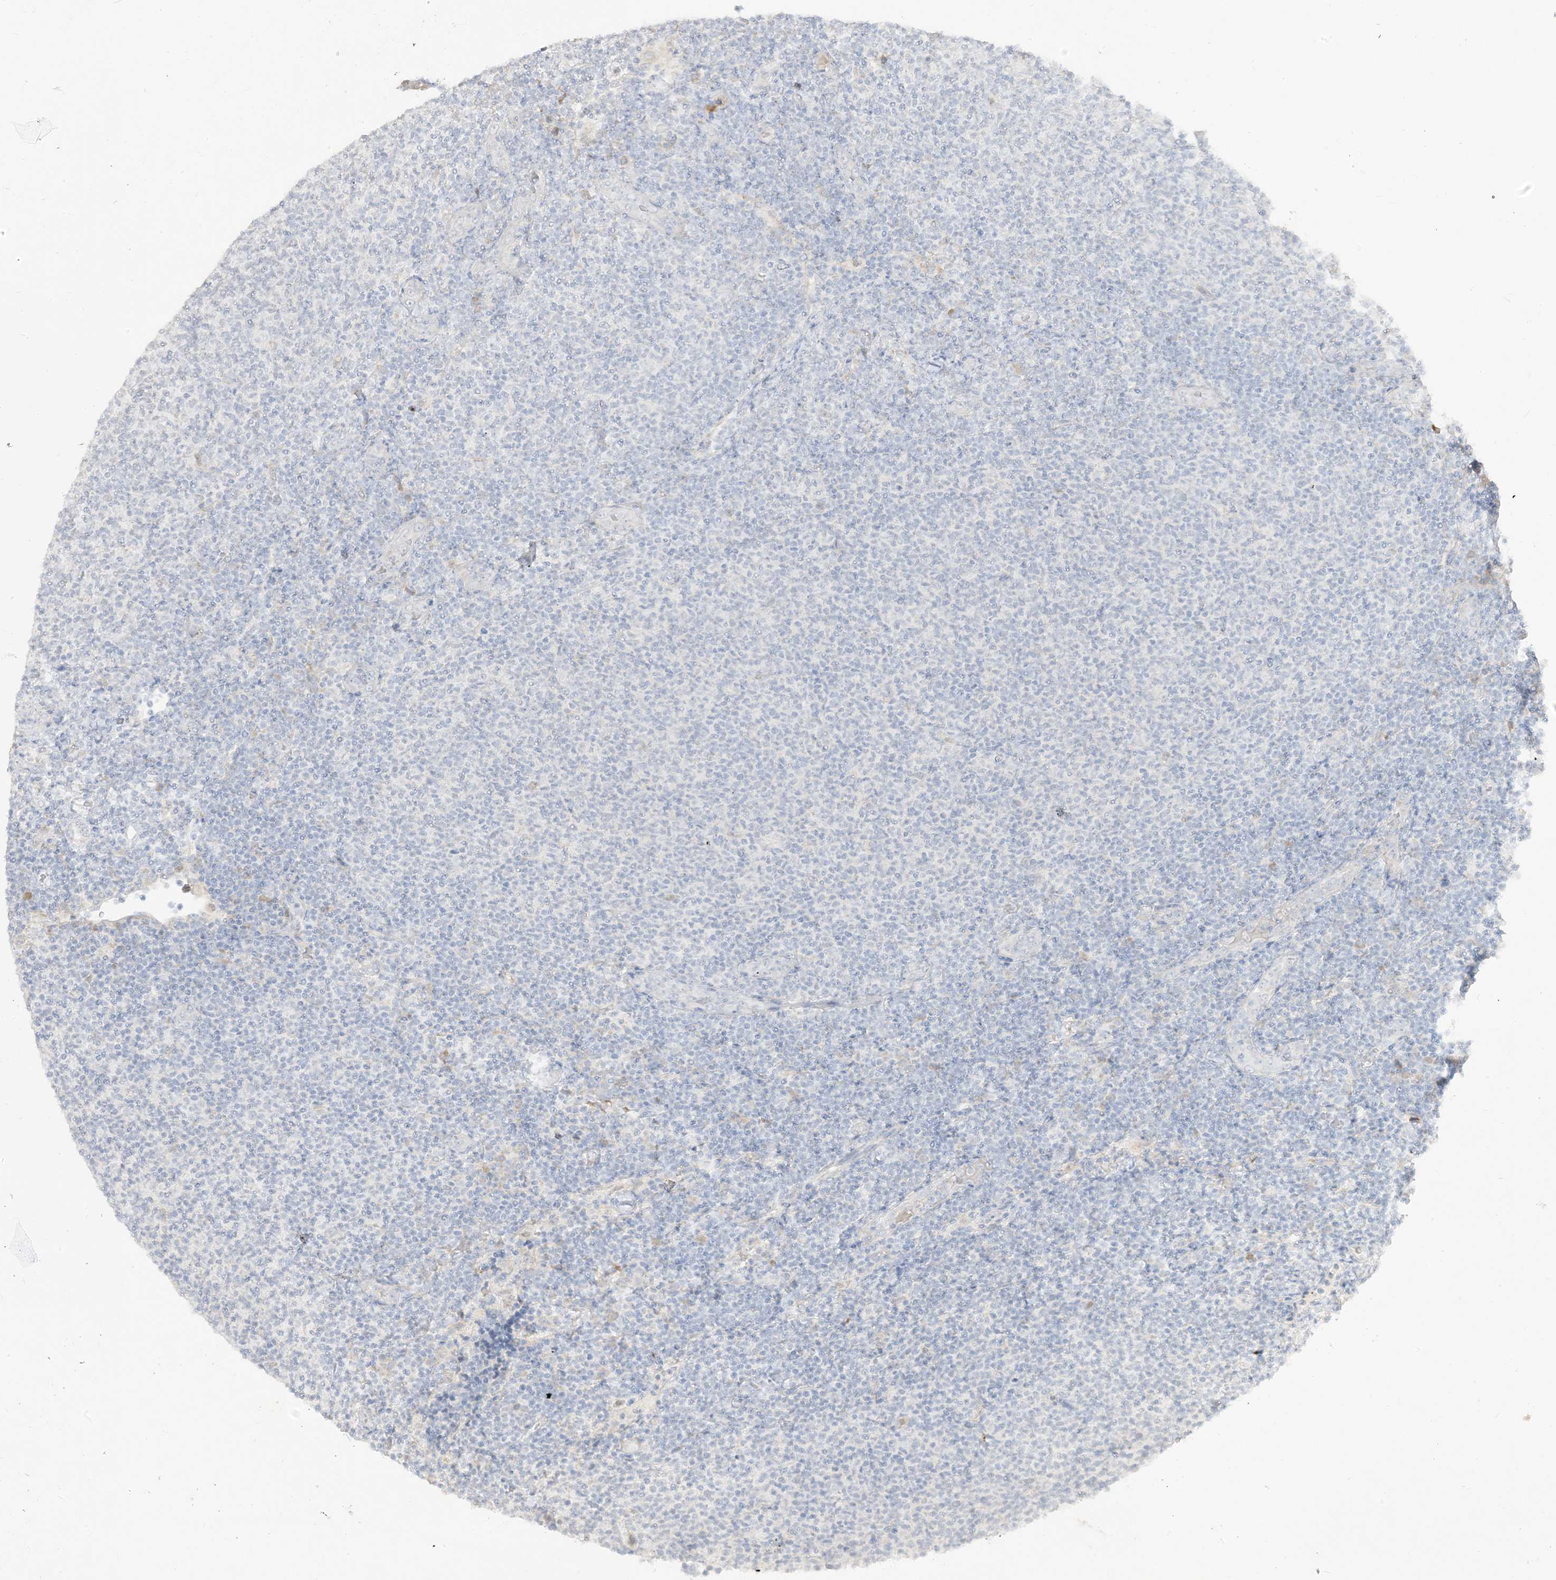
{"staining": {"intensity": "negative", "quantity": "none", "location": "none"}, "tissue": "lymphoma", "cell_type": "Tumor cells", "image_type": "cancer", "snomed": [{"axis": "morphology", "description": "Malignant lymphoma, non-Hodgkin's type, Low grade"}, {"axis": "topography", "description": "Lymph node"}], "caption": "This is an IHC micrograph of human malignant lymphoma, non-Hodgkin's type (low-grade). There is no expression in tumor cells.", "gene": "LOXL3", "patient": {"sex": "male", "age": 66}}